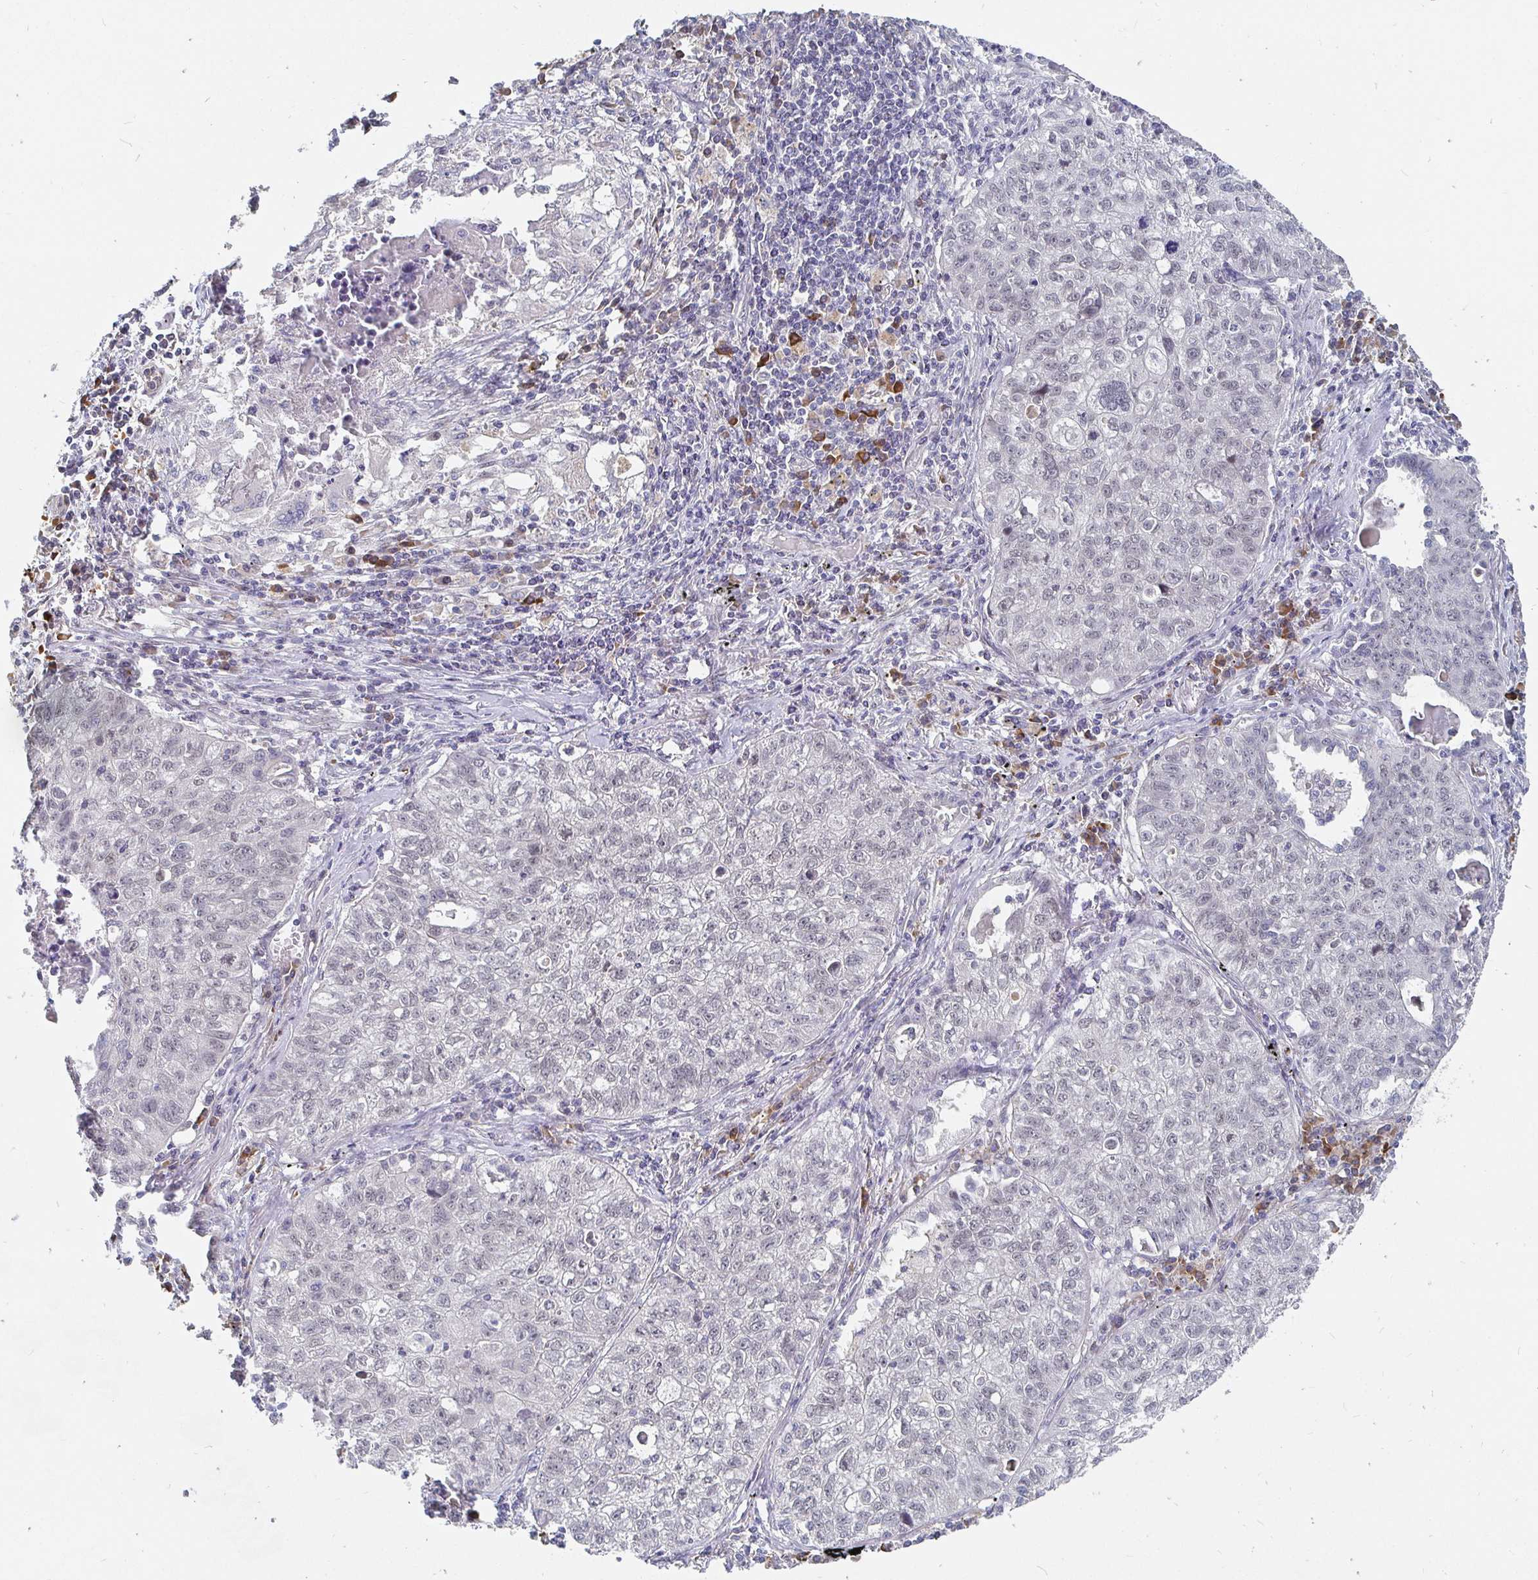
{"staining": {"intensity": "negative", "quantity": "none", "location": "none"}, "tissue": "lung cancer", "cell_type": "Tumor cells", "image_type": "cancer", "snomed": [{"axis": "morphology", "description": "Normal morphology"}, {"axis": "morphology", "description": "Aneuploidy"}, {"axis": "morphology", "description": "Squamous cell carcinoma, NOS"}, {"axis": "topography", "description": "Lymph node"}, {"axis": "topography", "description": "Lung"}], "caption": "Micrograph shows no significant protein positivity in tumor cells of lung cancer (squamous cell carcinoma).", "gene": "MEIS1", "patient": {"sex": "female", "age": 76}}